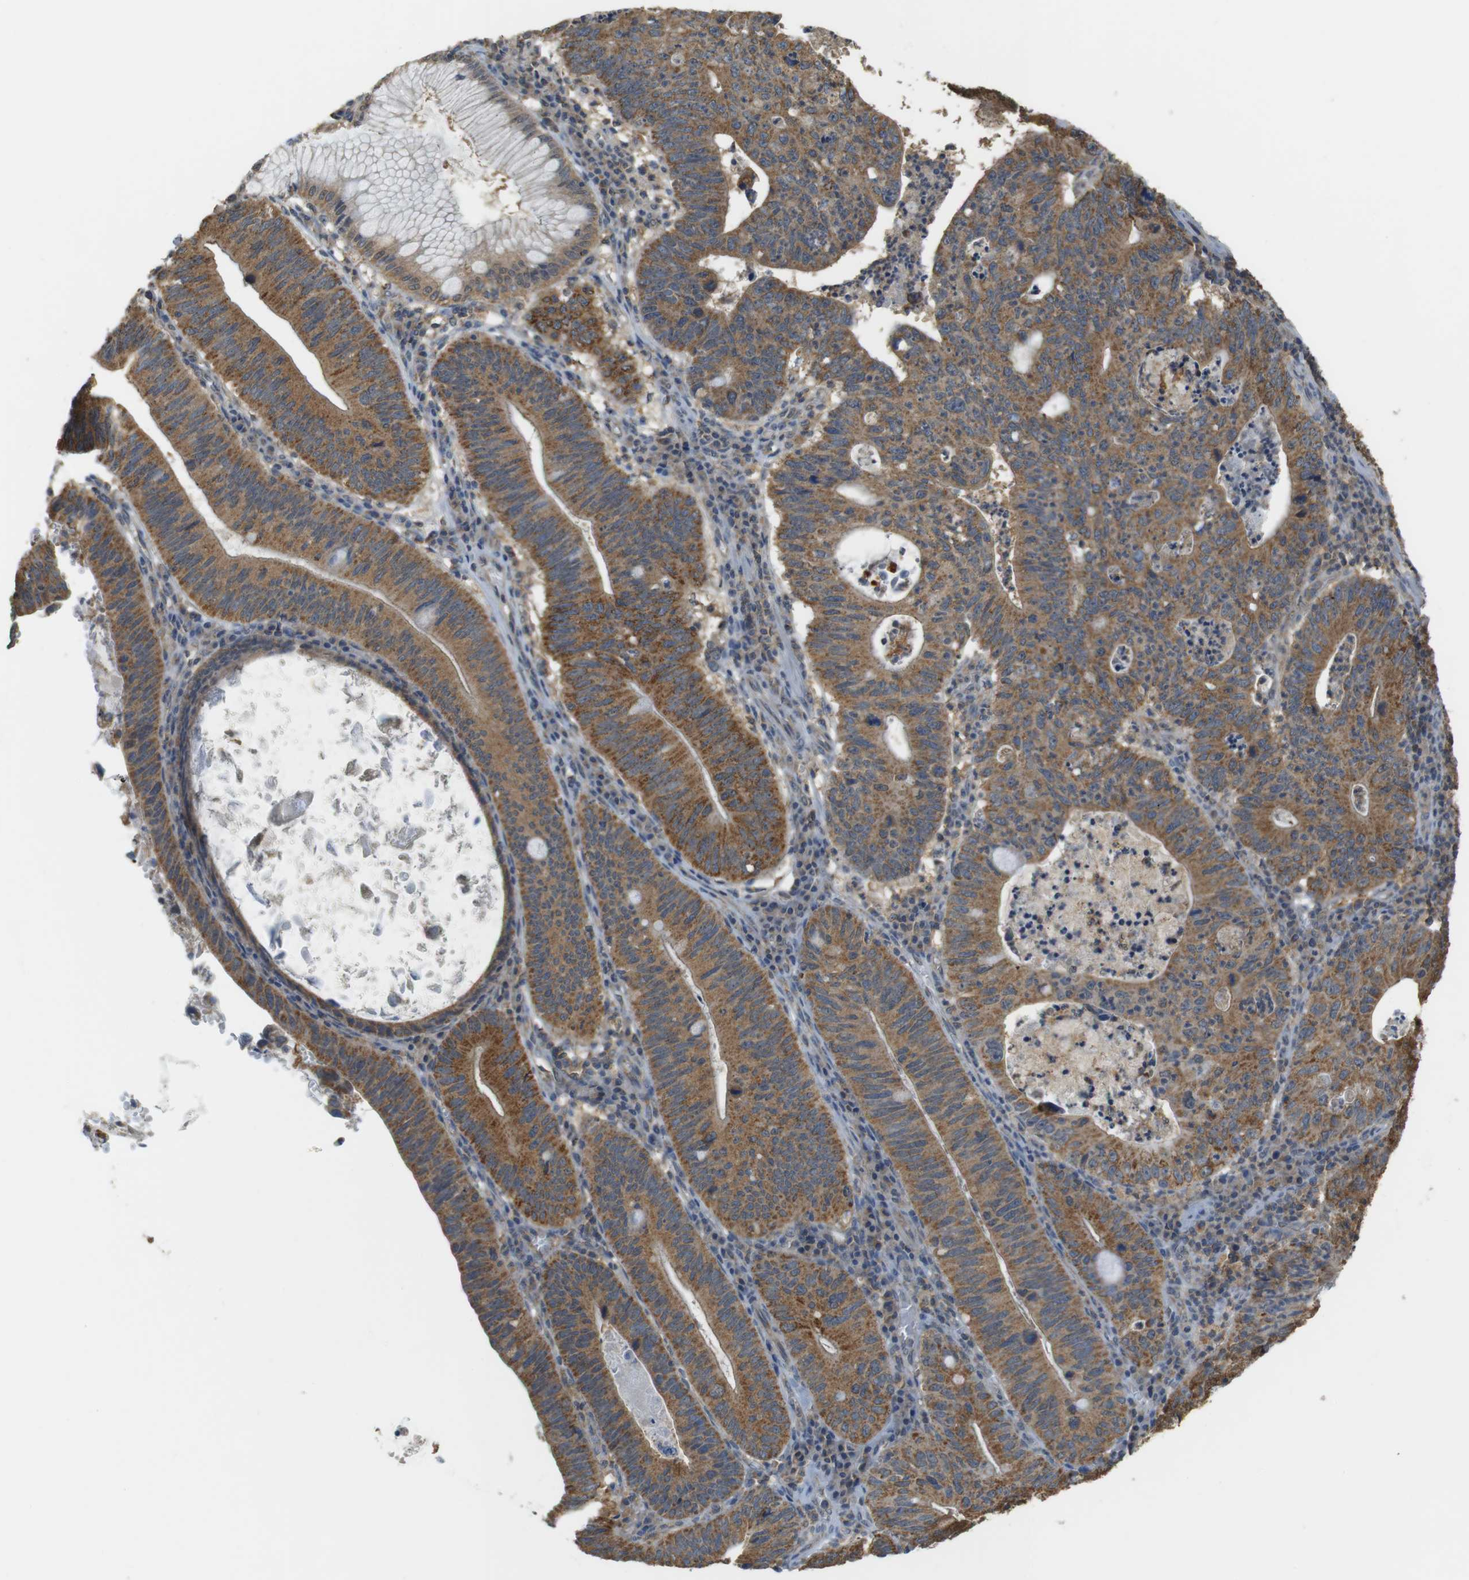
{"staining": {"intensity": "strong", "quantity": ">75%", "location": "cytoplasmic/membranous"}, "tissue": "stomach cancer", "cell_type": "Tumor cells", "image_type": "cancer", "snomed": [{"axis": "morphology", "description": "Adenocarcinoma, NOS"}, {"axis": "topography", "description": "Stomach"}], "caption": "Immunohistochemistry of stomach cancer (adenocarcinoma) demonstrates high levels of strong cytoplasmic/membranous staining in about >75% of tumor cells. (Brightfield microscopy of DAB IHC at high magnification).", "gene": "BRI3BP", "patient": {"sex": "male", "age": 59}}